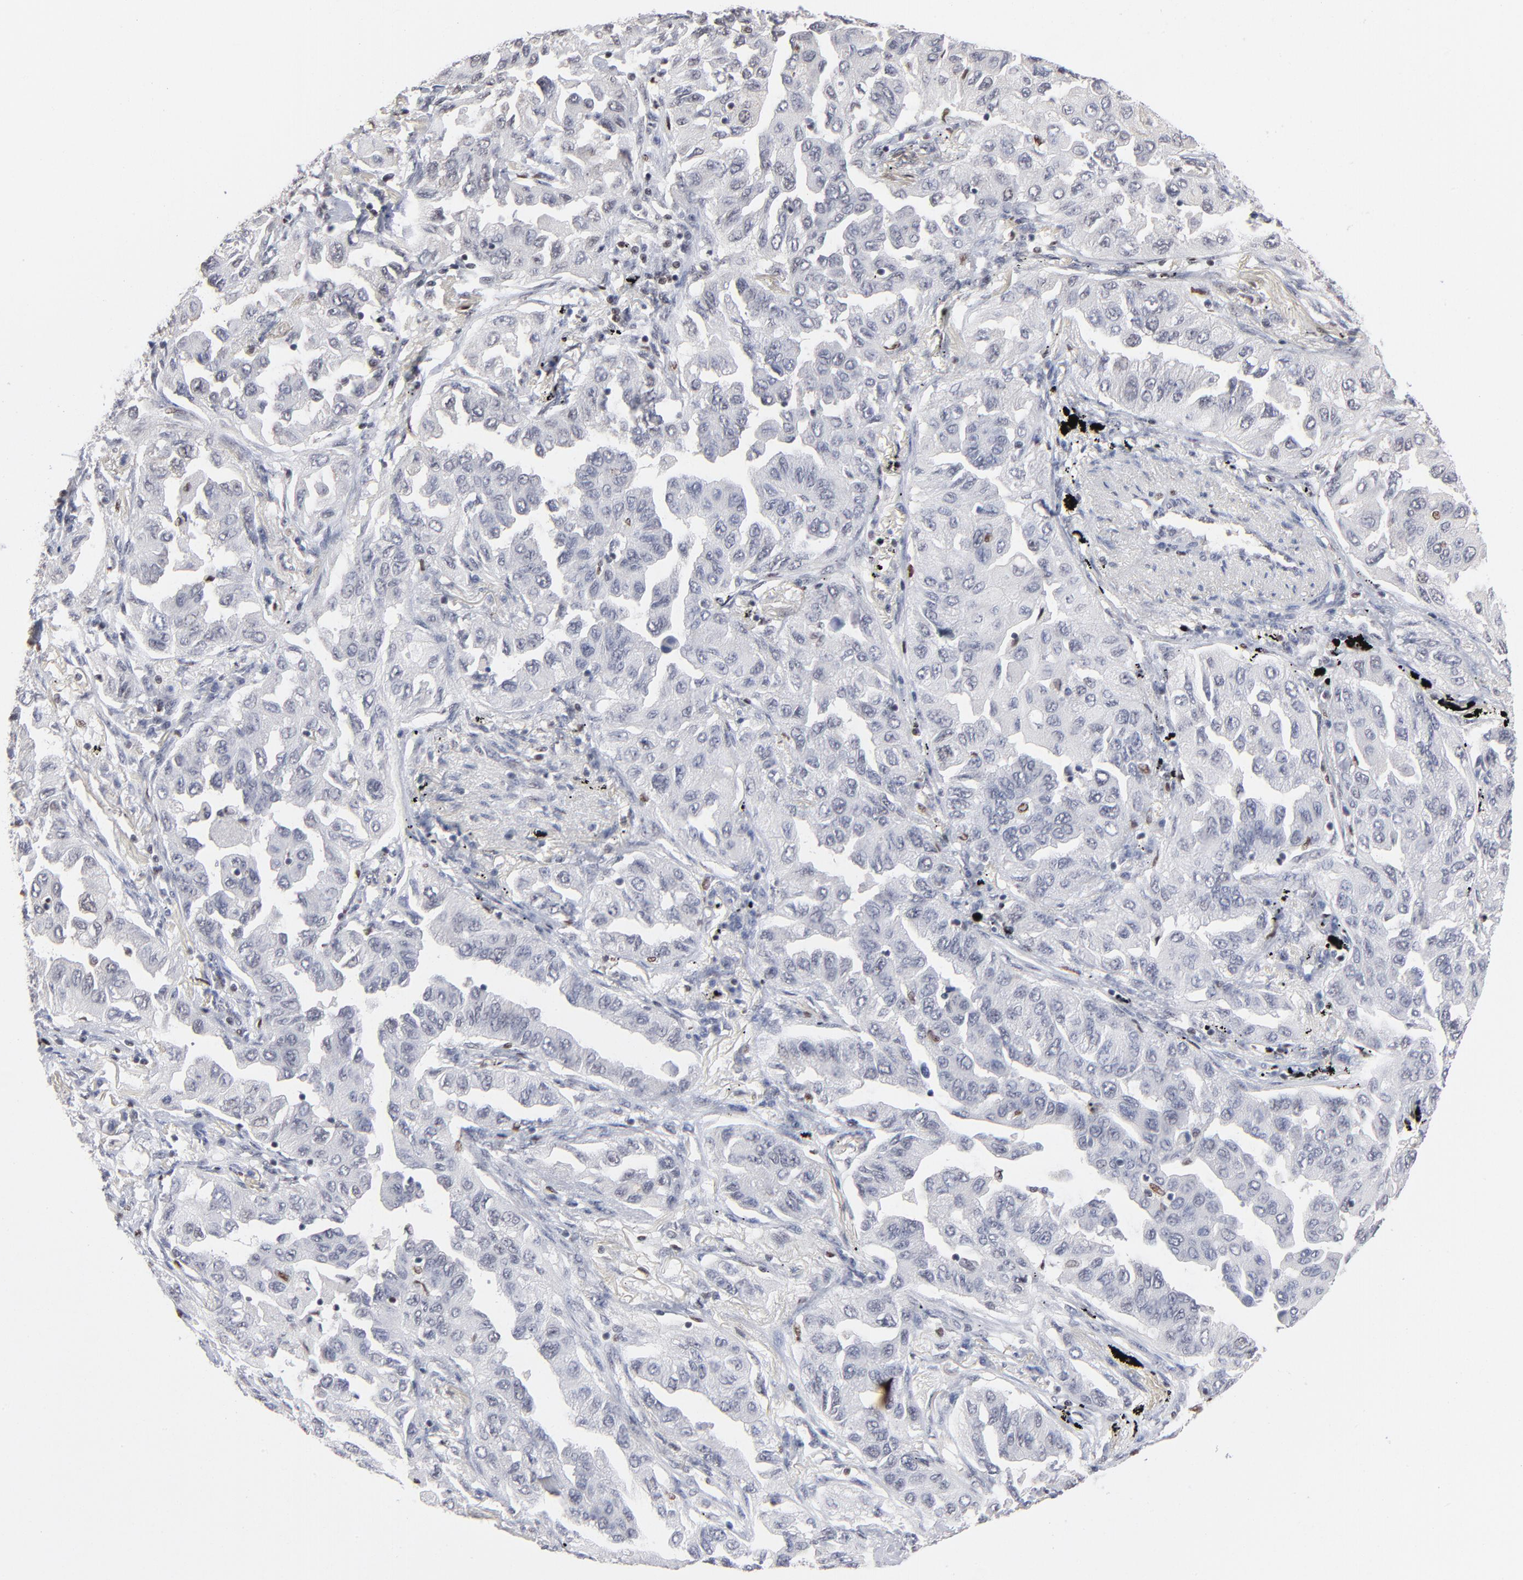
{"staining": {"intensity": "negative", "quantity": "none", "location": "none"}, "tissue": "lung cancer", "cell_type": "Tumor cells", "image_type": "cancer", "snomed": [{"axis": "morphology", "description": "Adenocarcinoma, NOS"}, {"axis": "topography", "description": "Lung"}], "caption": "This is a image of immunohistochemistry (IHC) staining of lung cancer, which shows no expression in tumor cells.", "gene": "MAX", "patient": {"sex": "female", "age": 65}}